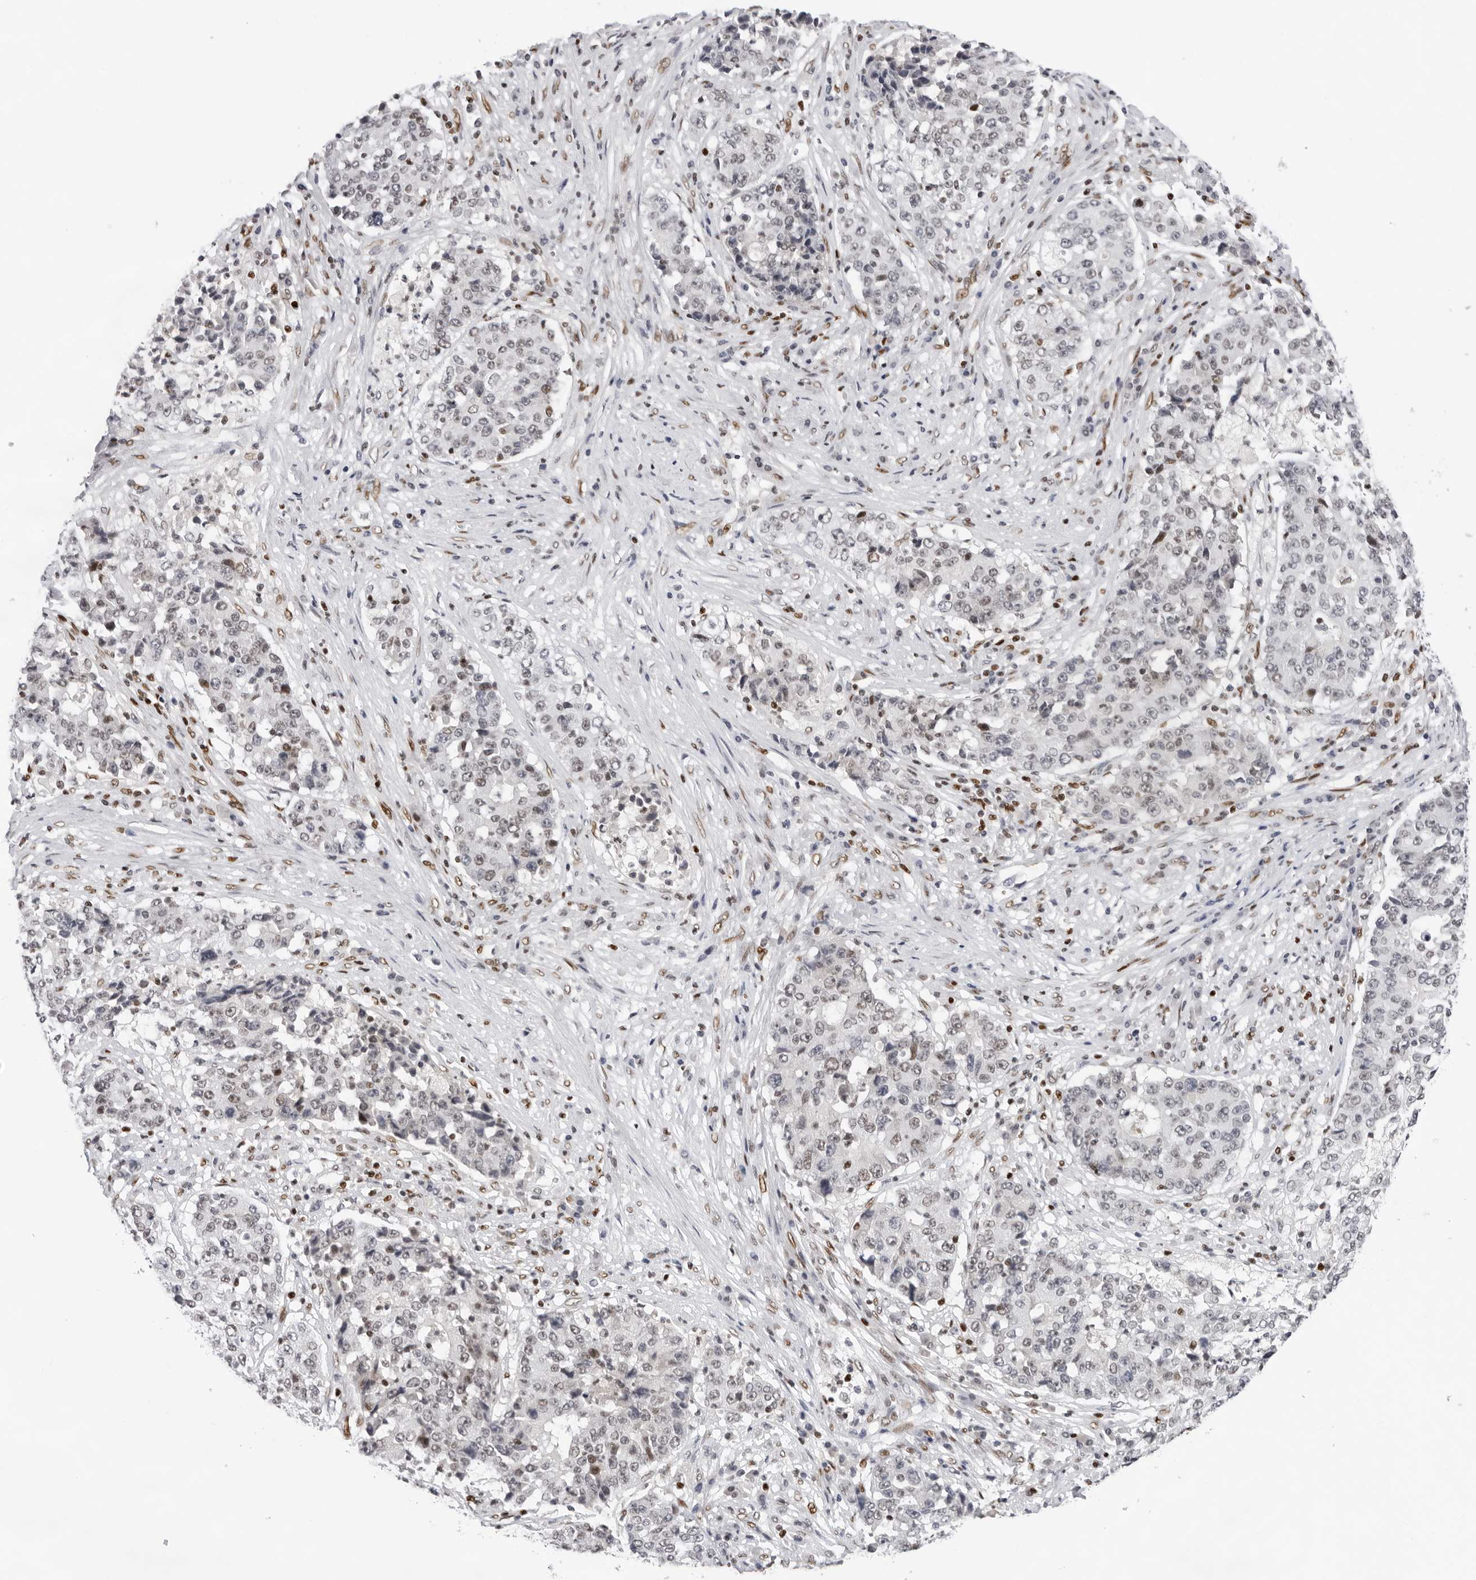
{"staining": {"intensity": "weak", "quantity": "<25%", "location": "nuclear"}, "tissue": "stomach cancer", "cell_type": "Tumor cells", "image_type": "cancer", "snomed": [{"axis": "morphology", "description": "Adenocarcinoma, NOS"}, {"axis": "topography", "description": "Stomach"}], "caption": "Immunohistochemistry micrograph of stomach cancer stained for a protein (brown), which demonstrates no staining in tumor cells.", "gene": "OGG1", "patient": {"sex": "male", "age": 59}}